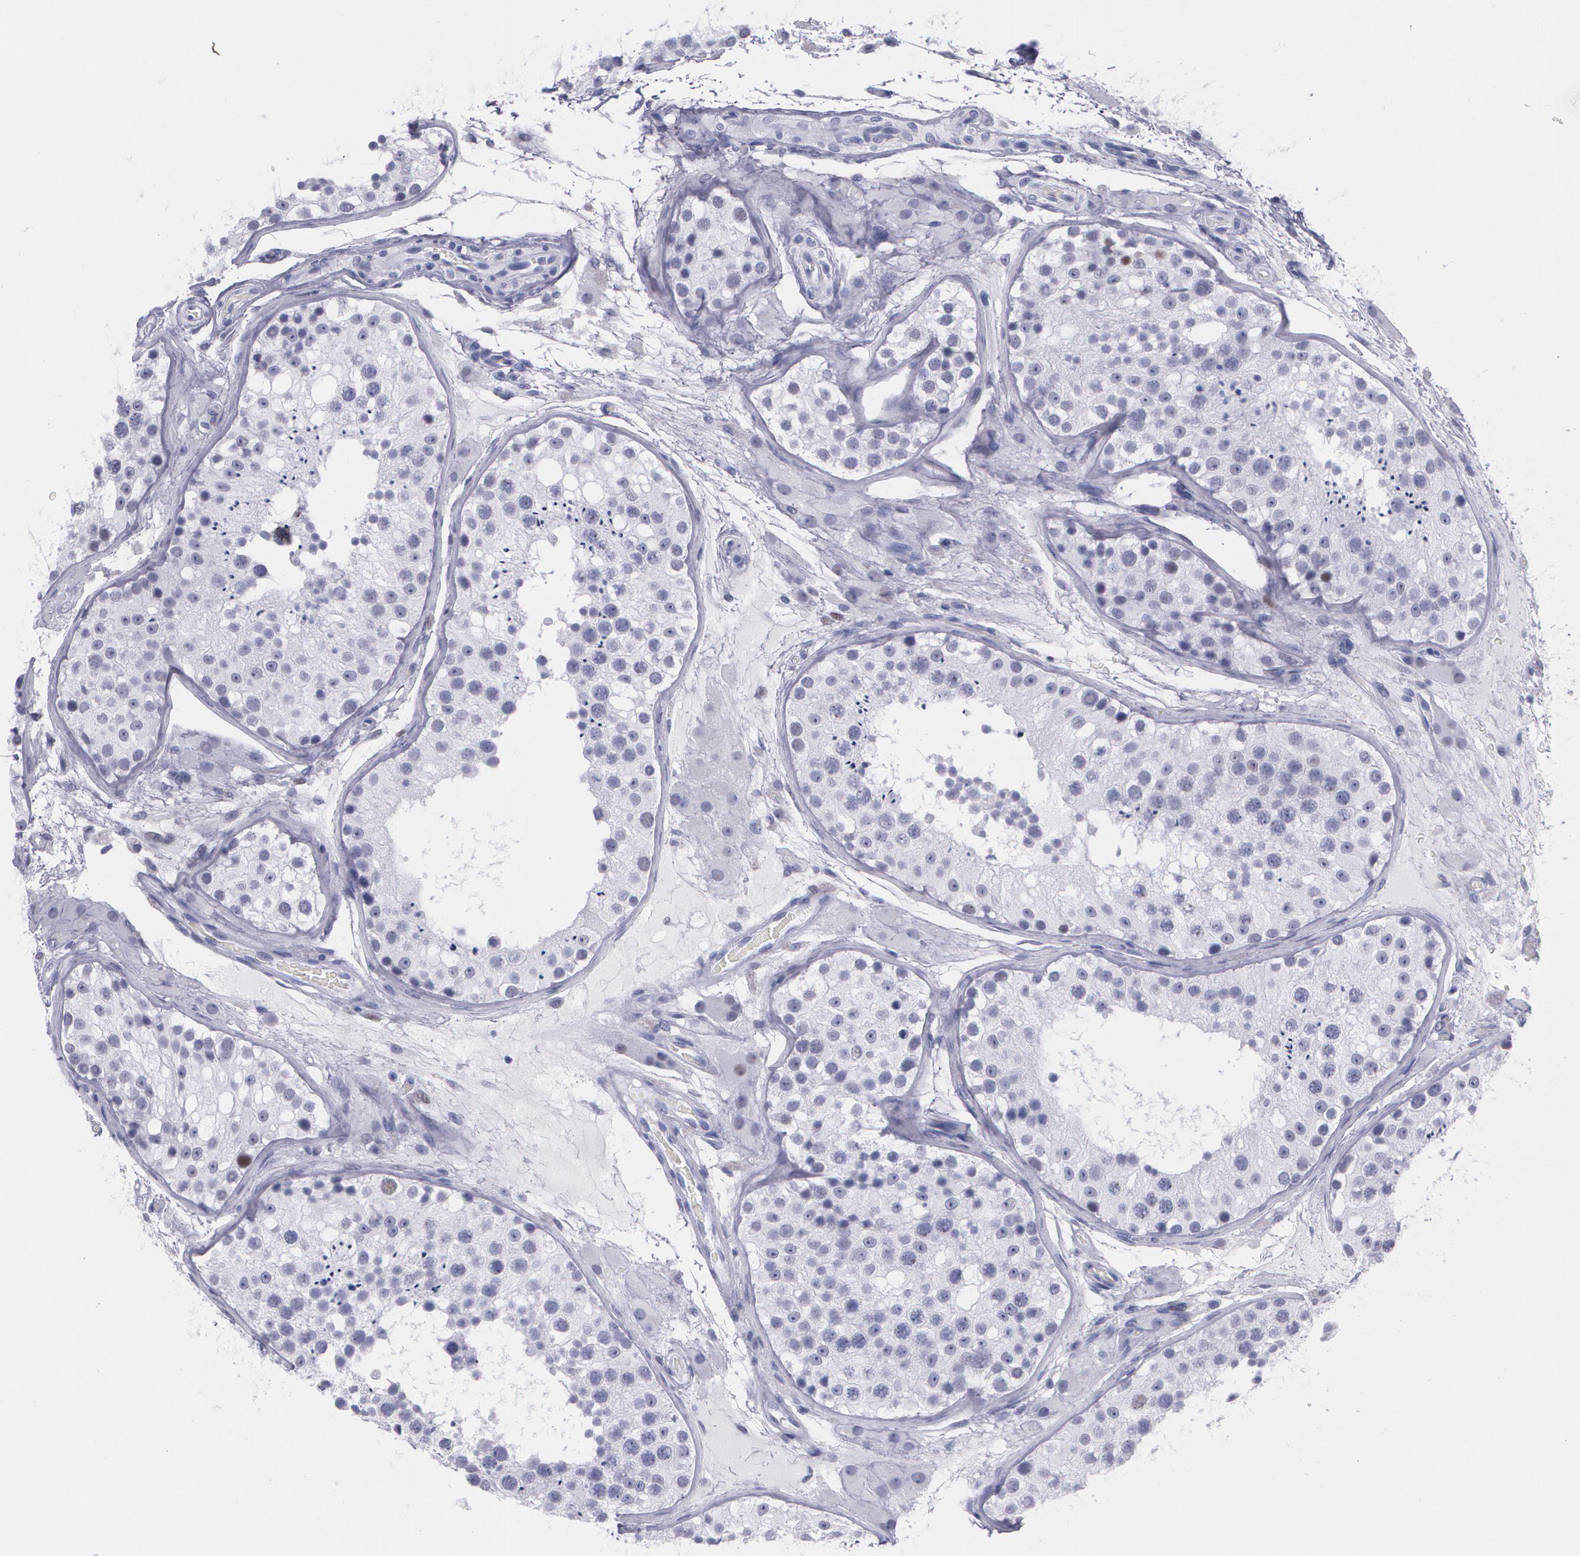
{"staining": {"intensity": "negative", "quantity": "none", "location": "none"}, "tissue": "testis", "cell_type": "Cells in seminiferous ducts", "image_type": "normal", "snomed": [{"axis": "morphology", "description": "Normal tissue, NOS"}, {"axis": "topography", "description": "Testis"}], "caption": "IHC image of normal testis: human testis stained with DAB shows no significant protein positivity in cells in seminiferous ducts. (DAB immunohistochemistry with hematoxylin counter stain).", "gene": "TP53", "patient": {"sex": "male", "age": 26}}